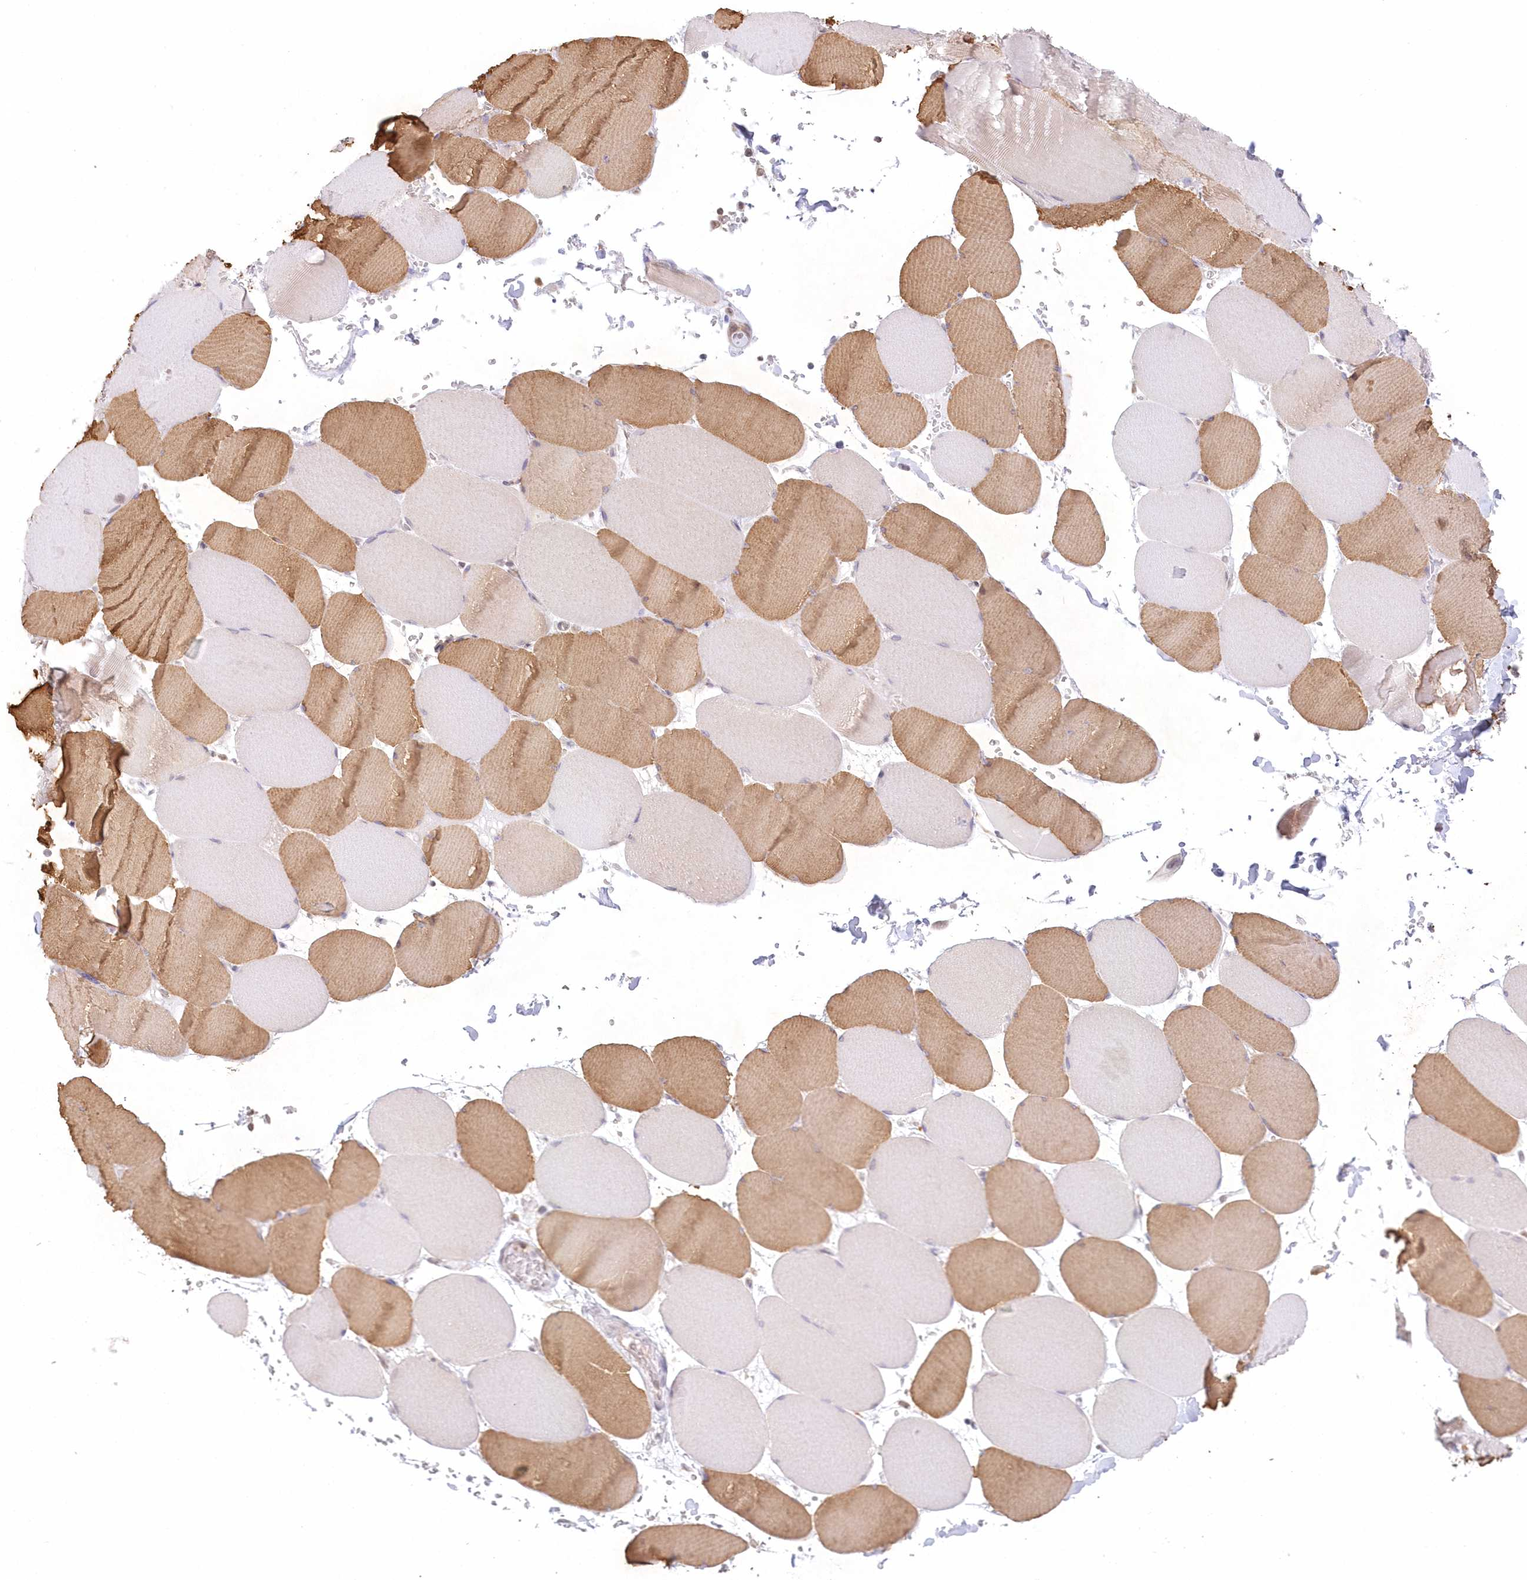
{"staining": {"intensity": "moderate", "quantity": "25%-75%", "location": "cytoplasmic/membranous"}, "tissue": "skeletal muscle", "cell_type": "Myocytes", "image_type": "normal", "snomed": [{"axis": "morphology", "description": "Normal tissue, NOS"}, {"axis": "topography", "description": "Skeletal muscle"}, {"axis": "topography", "description": "Head-Neck"}], "caption": "IHC image of normal skeletal muscle: skeletal muscle stained using immunohistochemistry shows medium levels of moderate protein expression localized specifically in the cytoplasmic/membranous of myocytes, appearing as a cytoplasmic/membranous brown color.", "gene": "RNPEP", "patient": {"sex": "male", "age": 66}}